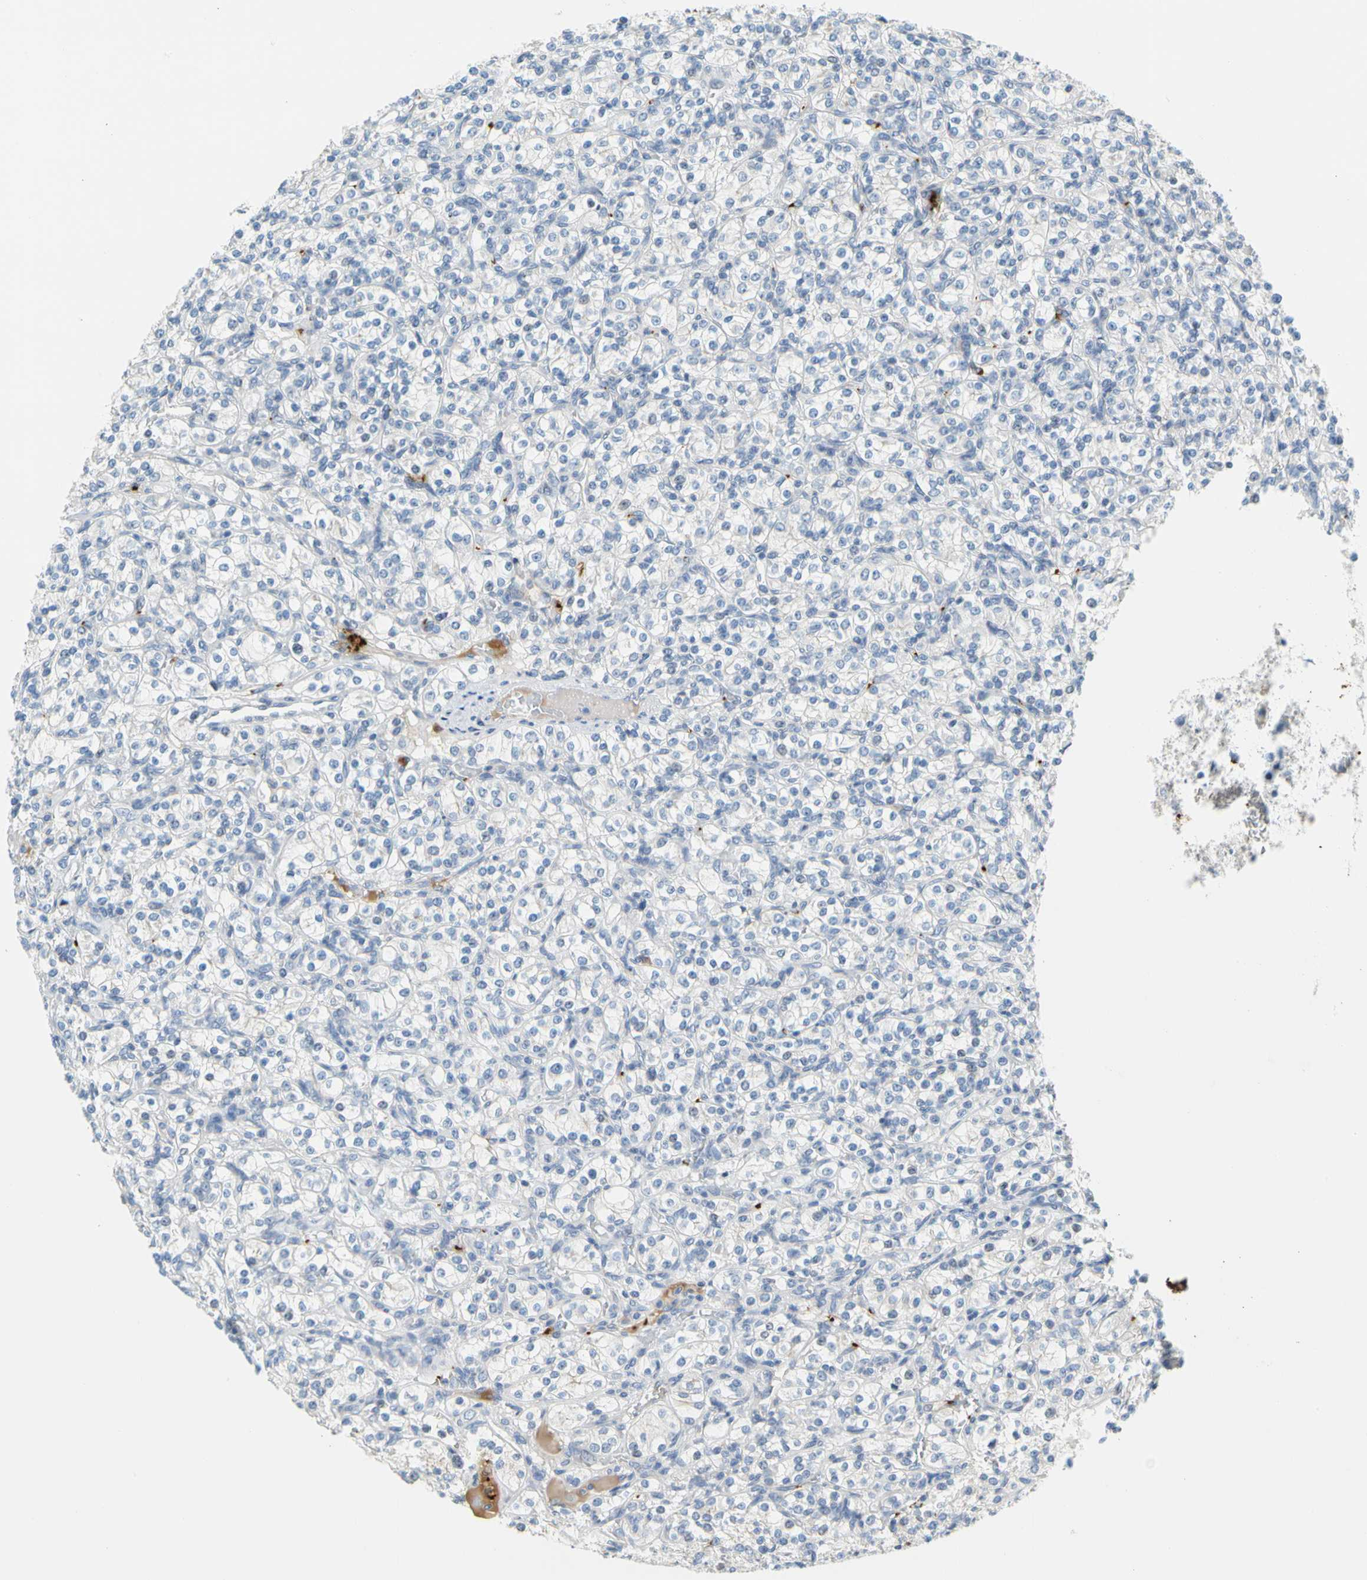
{"staining": {"intensity": "negative", "quantity": "none", "location": "none"}, "tissue": "renal cancer", "cell_type": "Tumor cells", "image_type": "cancer", "snomed": [{"axis": "morphology", "description": "Adenocarcinoma, NOS"}, {"axis": "topography", "description": "Kidney"}], "caption": "Immunohistochemistry (IHC) of renal adenocarcinoma exhibits no positivity in tumor cells. (DAB immunohistochemistry with hematoxylin counter stain).", "gene": "PPBP", "patient": {"sex": "male", "age": 77}}